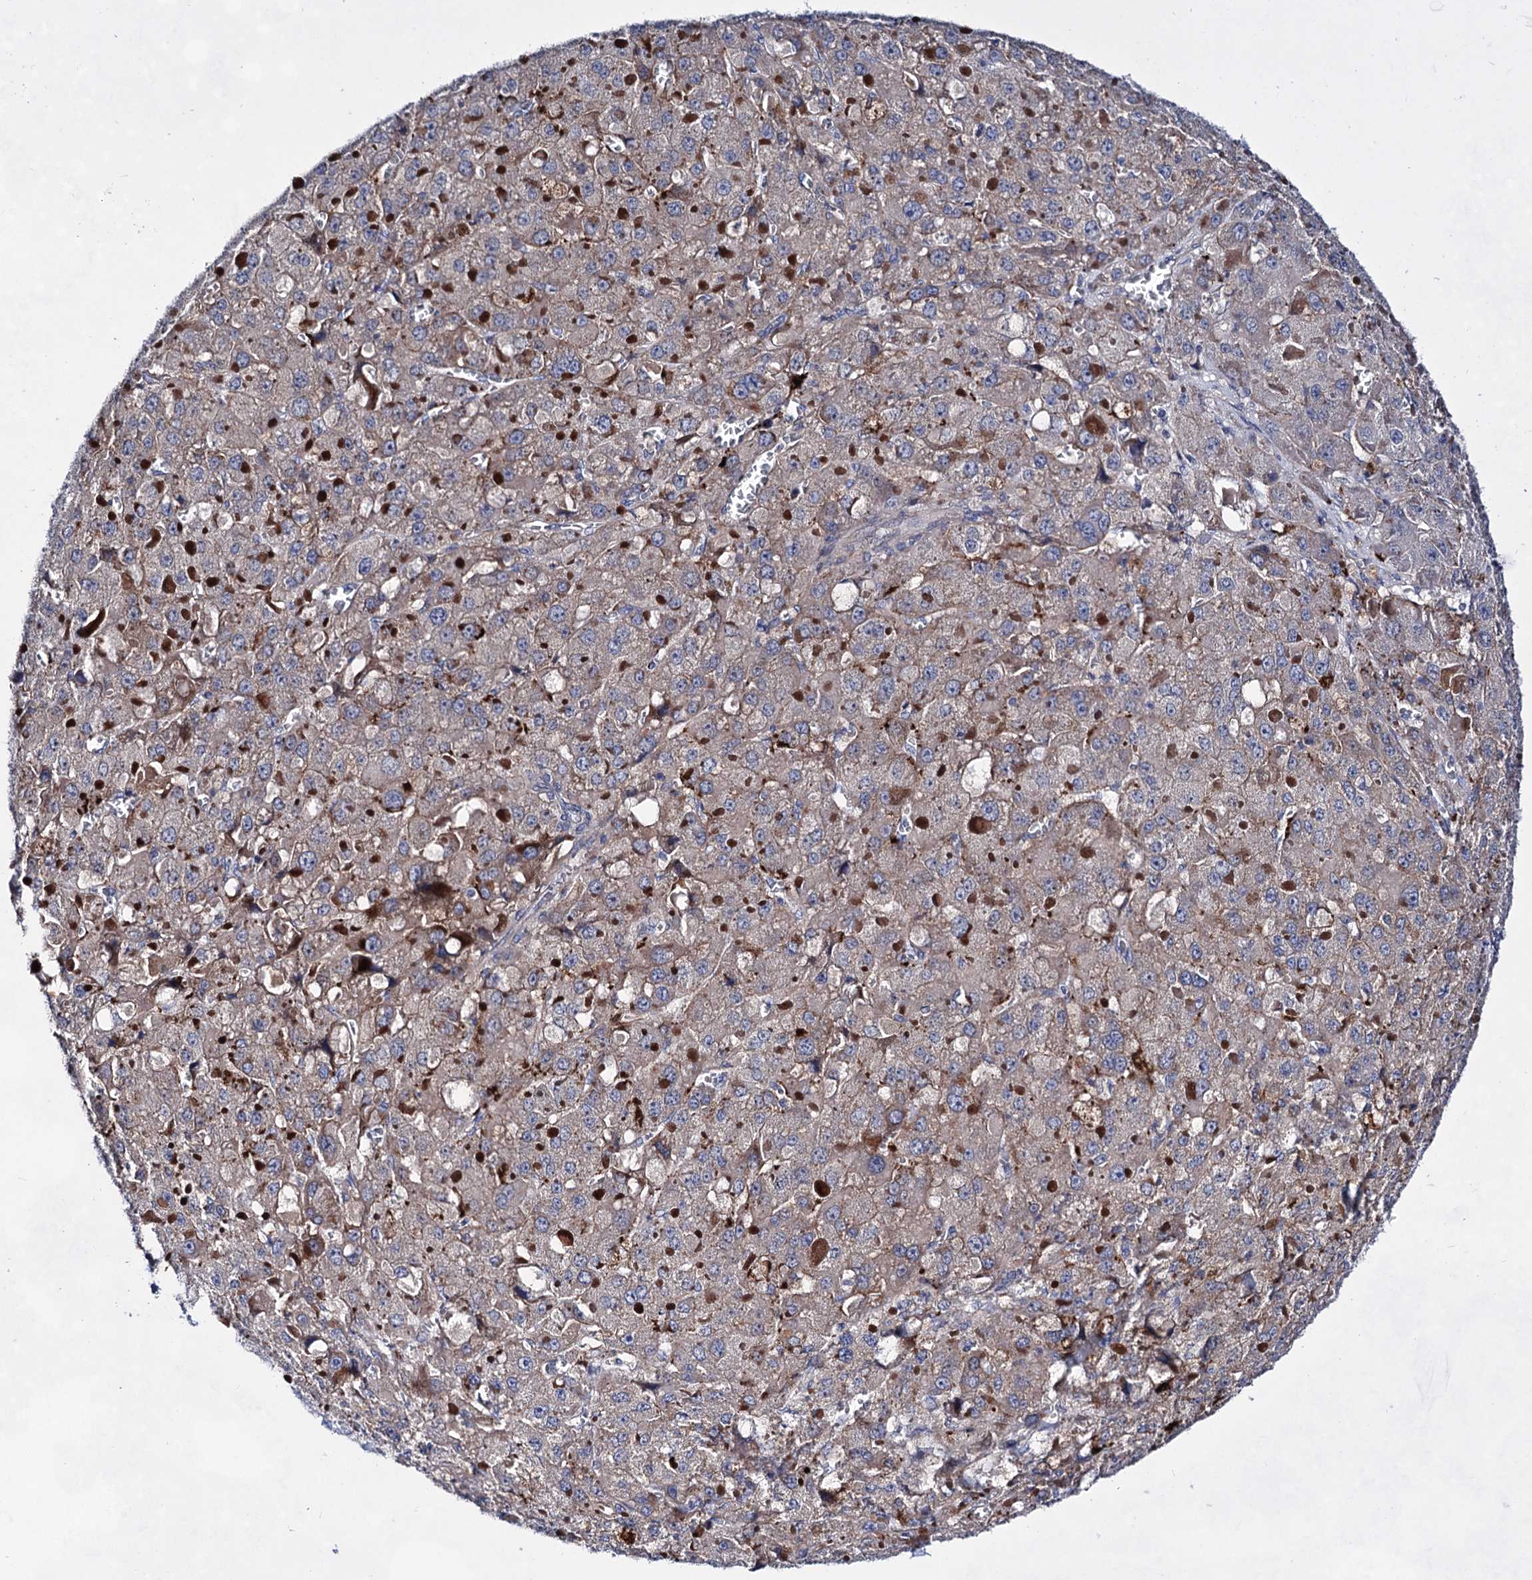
{"staining": {"intensity": "weak", "quantity": ">75%", "location": "cytoplasmic/membranous"}, "tissue": "liver cancer", "cell_type": "Tumor cells", "image_type": "cancer", "snomed": [{"axis": "morphology", "description": "Carcinoma, Hepatocellular, NOS"}, {"axis": "topography", "description": "Liver"}], "caption": "A brown stain labels weak cytoplasmic/membranous staining of a protein in human liver cancer tumor cells. (IHC, brightfield microscopy, high magnification).", "gene": "PLIN1", "patient": {"sex": "female", "age": 73}}